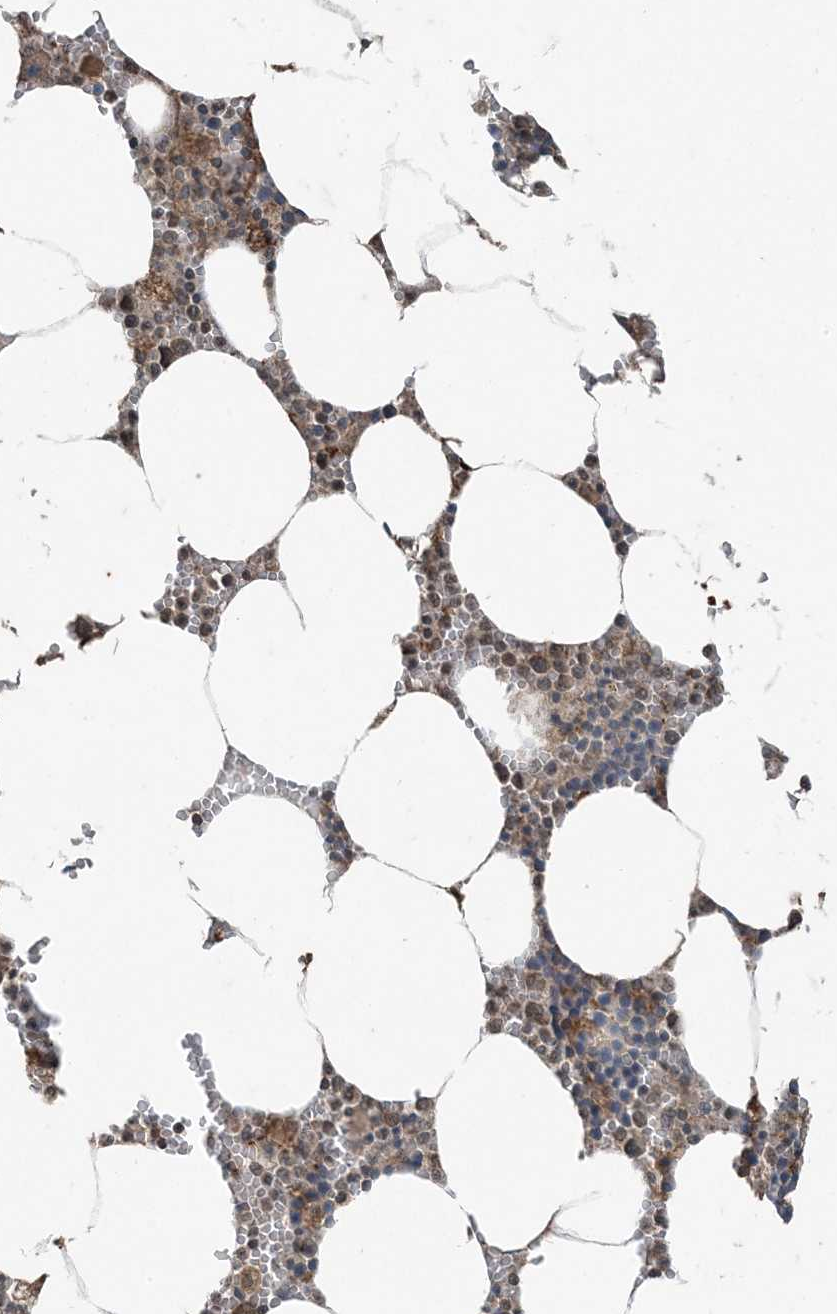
{"staining": {"intensity": "moderate", "quantity": "25%-75%", "location": "cytoplasmic/membranous,nuclear"}, "tissue": "bone marrow", "cell_type": "Hematopoietic cells", "image_type": "normal", "snomed": [{"axis": "morphology", "description": "Normal tissue, NOS"}, {"axis": "topography", "description": "Bone marrow"}], "caption": "High-power microscopy captured an IHC micrograph of normal bone marrow, revealing moderate cytoplasmic/membranous,nuclear positivity in about 25%-75% of hematopoietic cells.", "gene": "GNL1", "patient": {"sex": "male", "age": 70}}